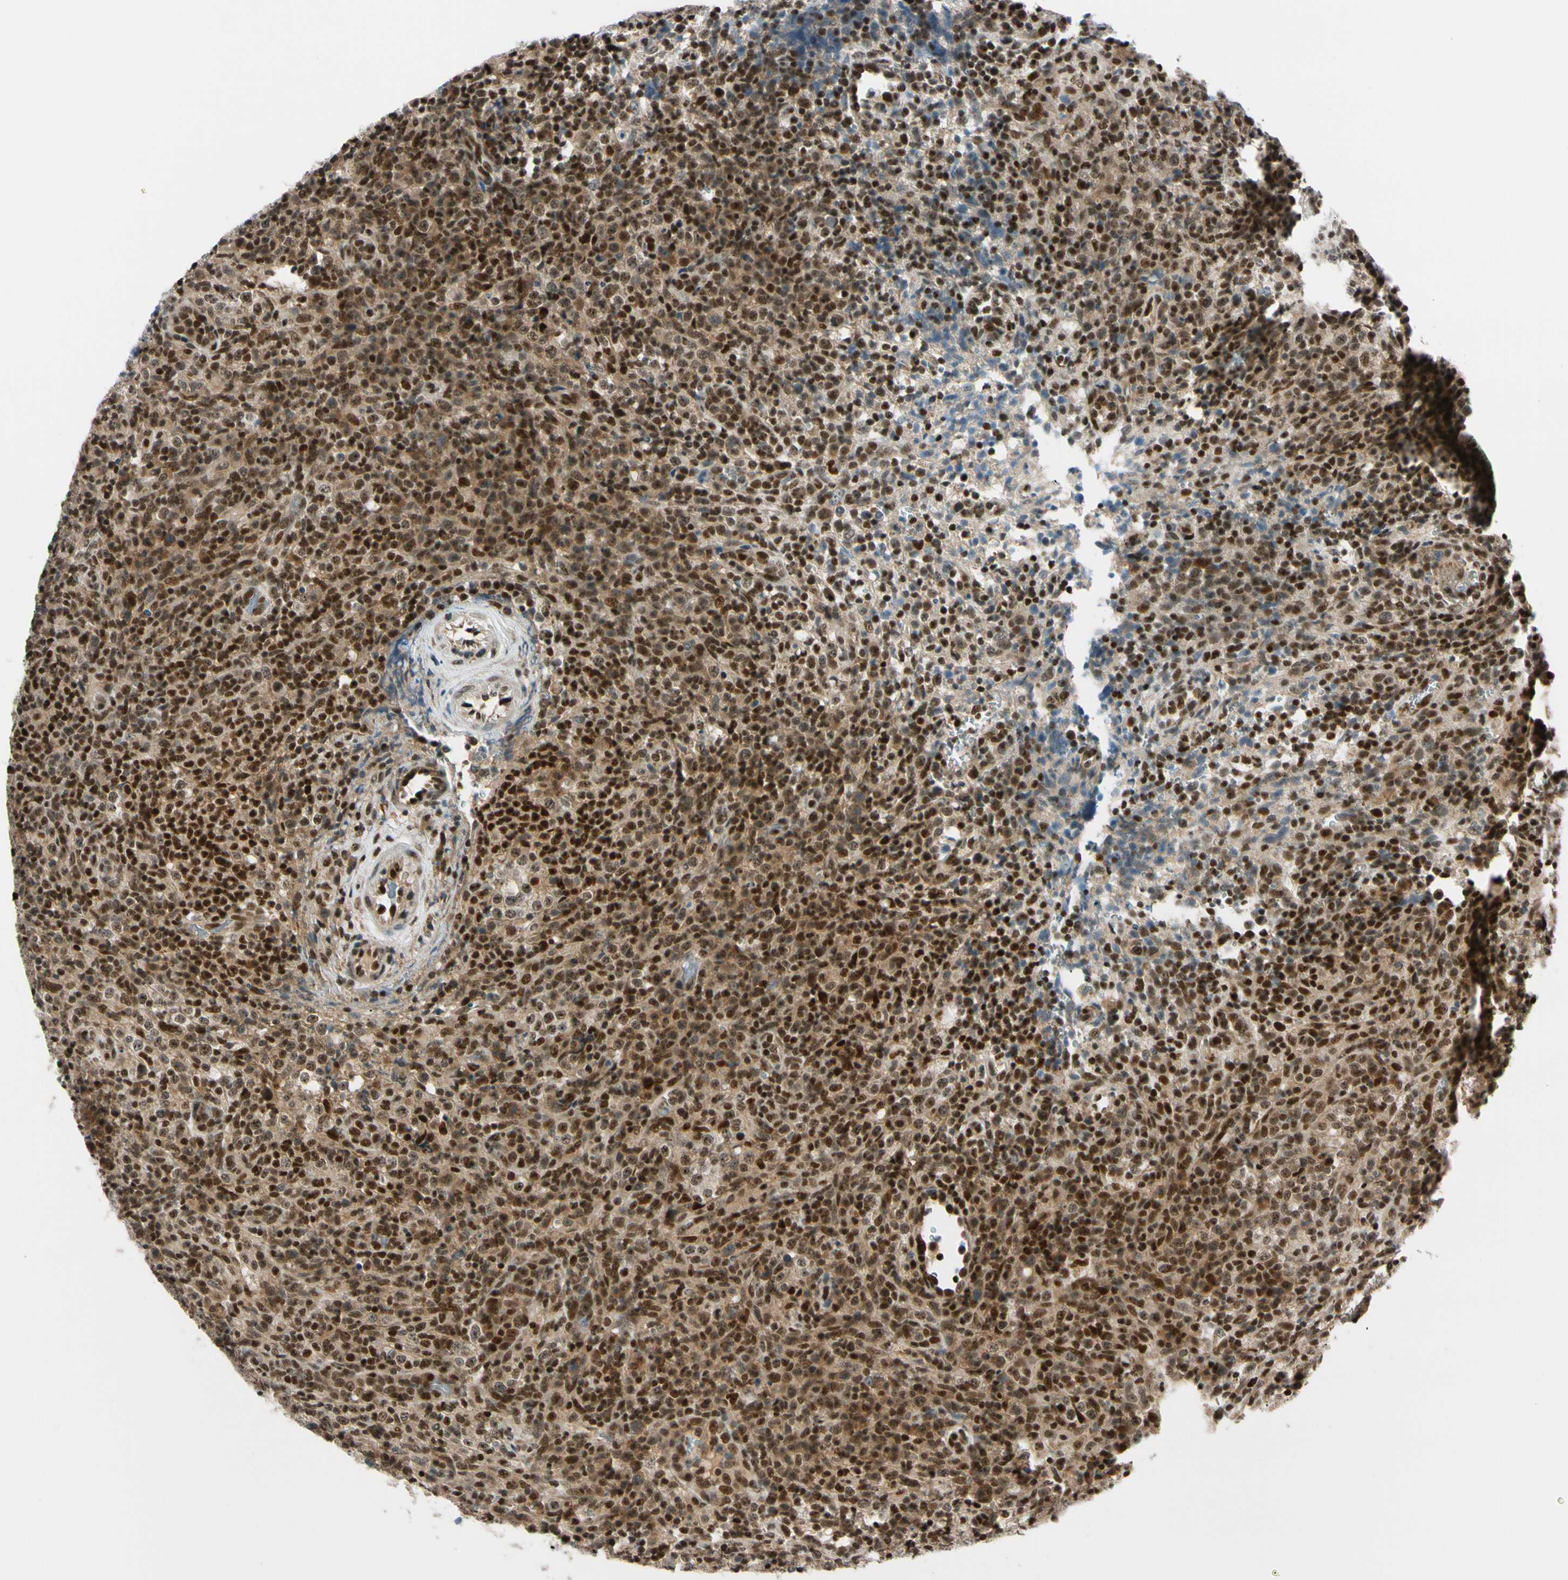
{"staining": {"intensity": "strong", "quantity": ">75%", "location": "cytoplasmic/membranous,nuclear"}, "tissue": "lymphoma", "cell_type": "Tumor cells", "image_type": "cancer", "snomed": [{"axis": "morphology", "description": "Malignant lymphoma, non-Hodgkin's type, High grade"}, {"axis": "topography", "description": "Lymph node"}], "caption": "Protein expression analysis of malignant lymphoma, non-Hodgkin's type (high-grade) shows strong cytoplasmic/membranous and nuclear staining in about >75% of tumor cells.", "gene": "DAXX", "patient": {"sex": "female", "age": 76}}